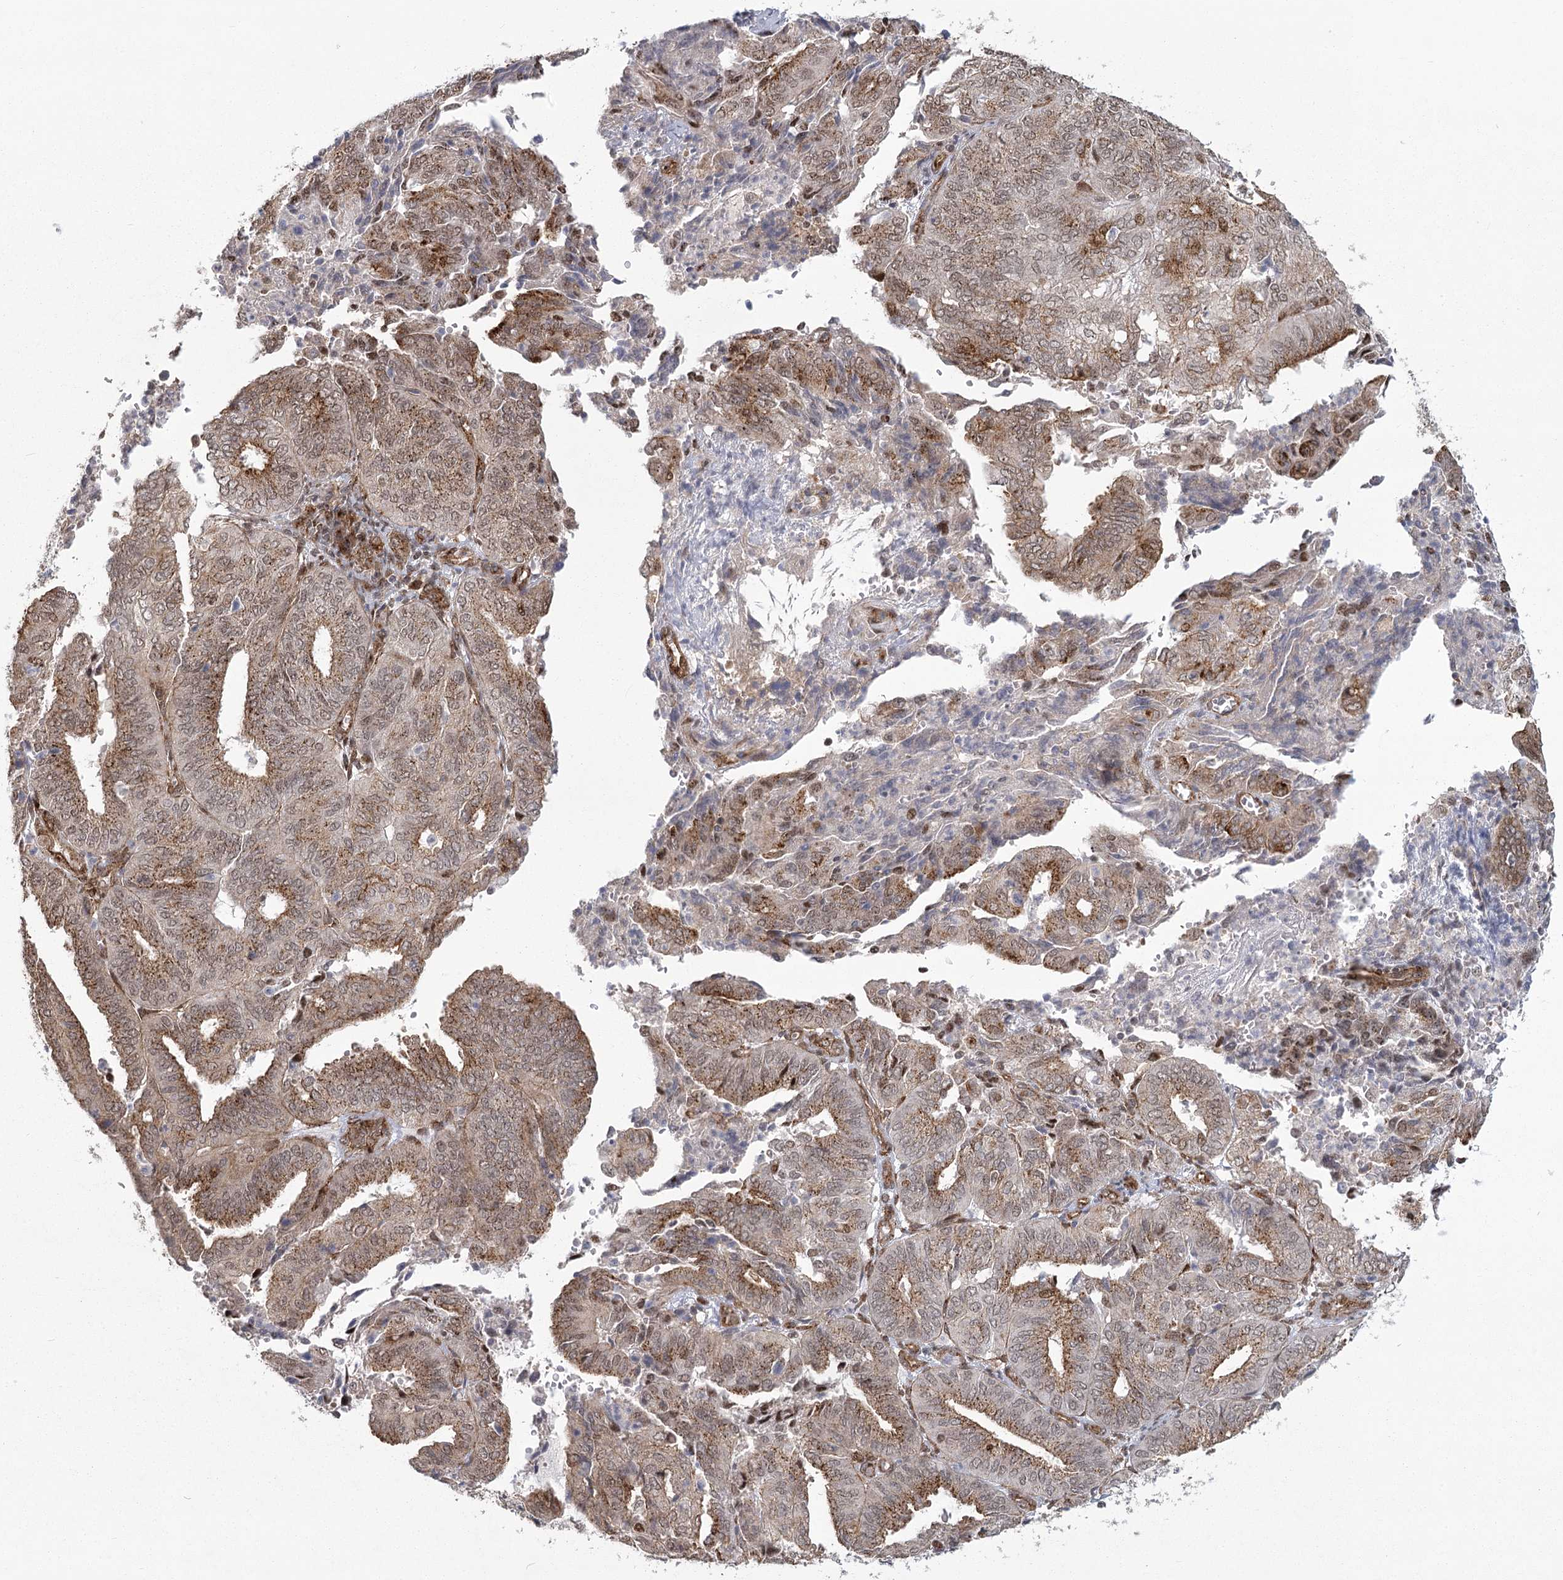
{"staining": {"intensity": "moderate", "quantity": ">75%", "location": "cytoplasmic/membranous,nuclear"}, "tissue": "endometrial cancer", "cell_type": "Tumor cells", "image_type": "cancer", "snomed": [{"axis": "morphology", "description": "Adenocarcinoma, NOS"}, {"axis": "topography", "description": "Uterus"}], "caption": "Immunohistochemical staining of endometrial cancer (adenocarcinoma) demonstrates medium levels of moderate cytoplasmic/membranous and nuclear expression in about >75% of tumor cells.", "gene": "PARM1", "patient": {"sex": "female", "age": 60}}